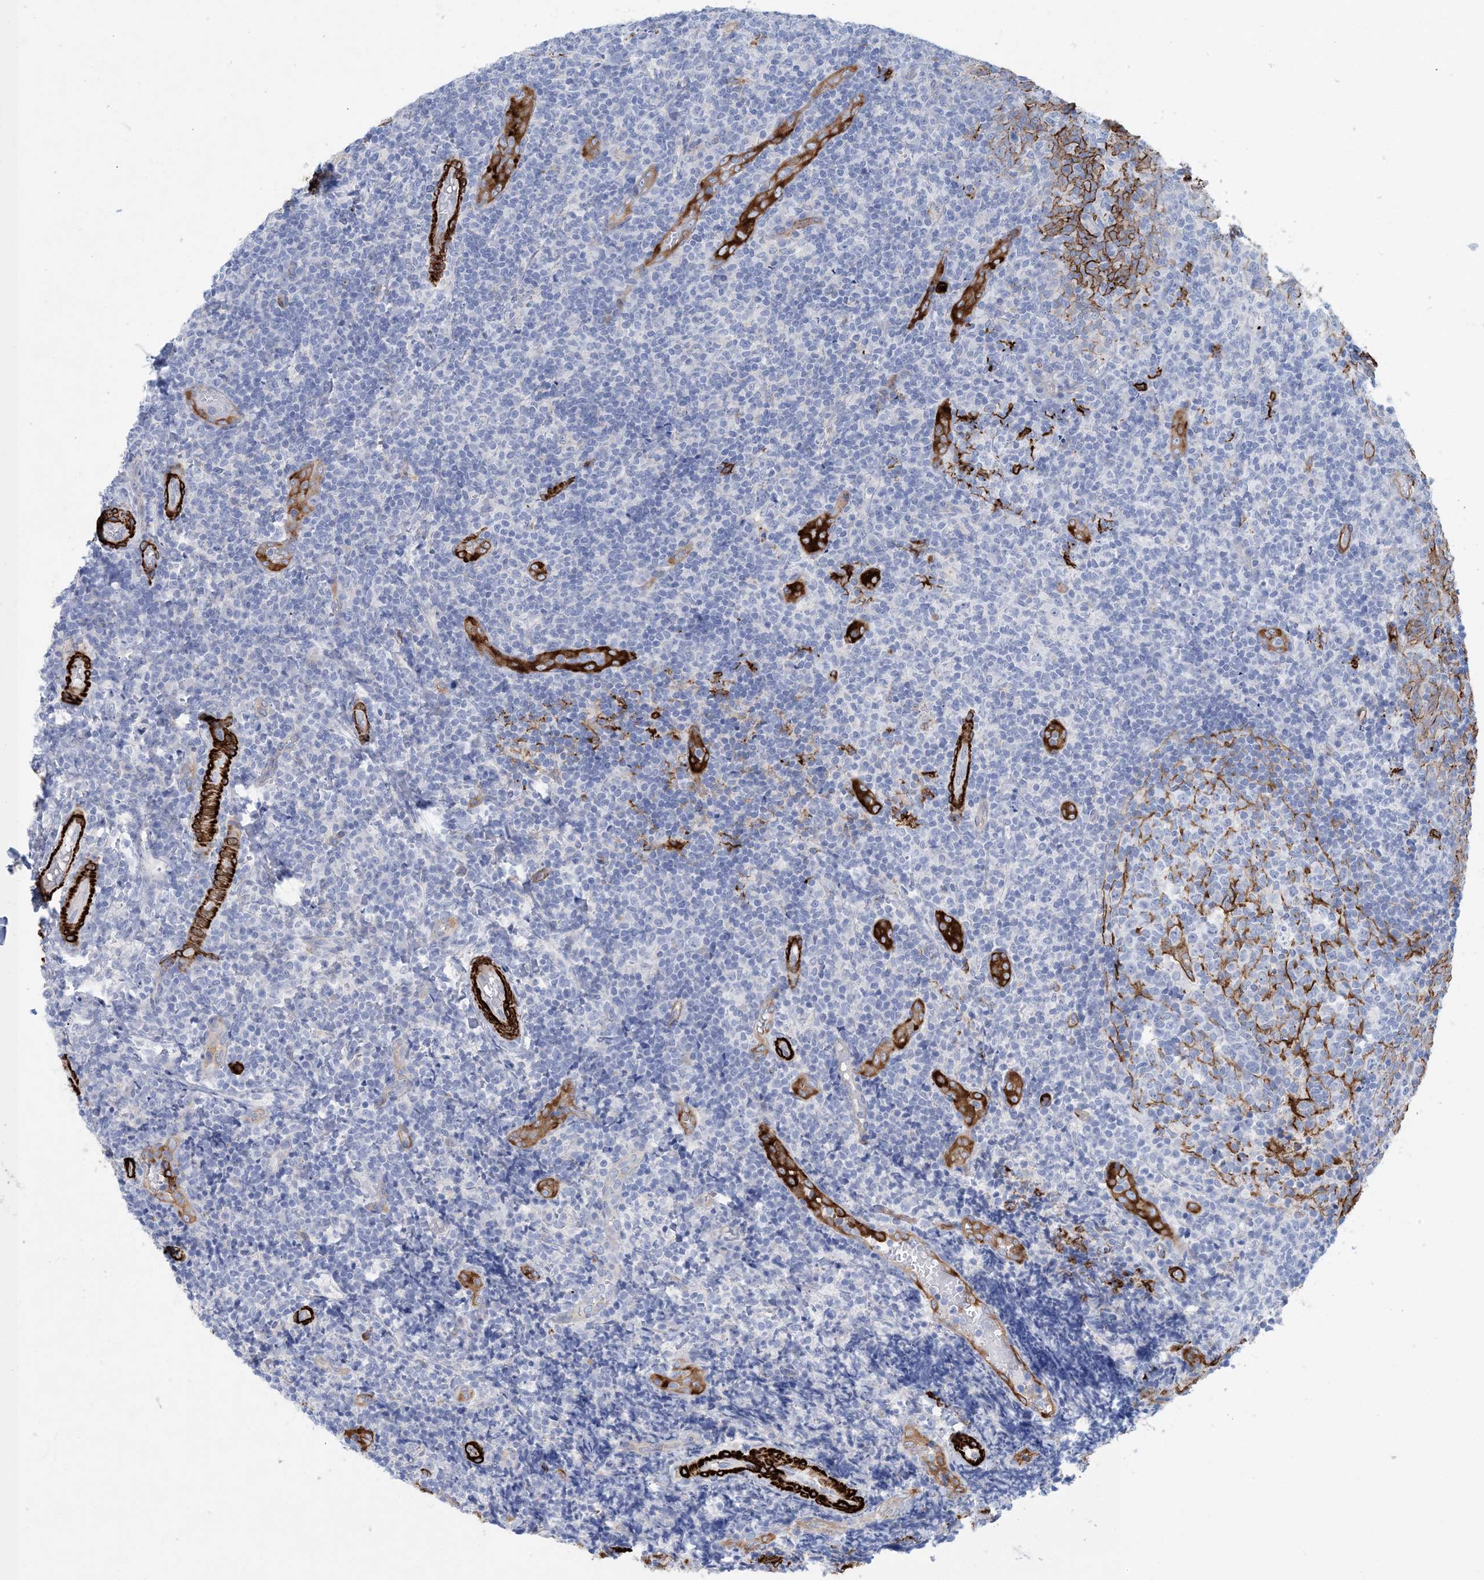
{"staining": {"intensity": "negative", "quantity": "none", "location": "none"}, "tissue": "tonsil", "cell_type": "Germinal center cells", "image_type": "normal", "snomed": [{"axis": "morphology", "description": "Normal tissue, NOS"}, {"axis": "topography", "description": "Tonsil"}], "caption": "Immunohistochemistry (IHC) image of unremarkable tonsil stained for a protein (brown), which exhibits no positivity in germinal center cells. (DAB IHC, high magnification).", "gene": "SHANK1", "patient": {"sex": "female", "age": 19}}